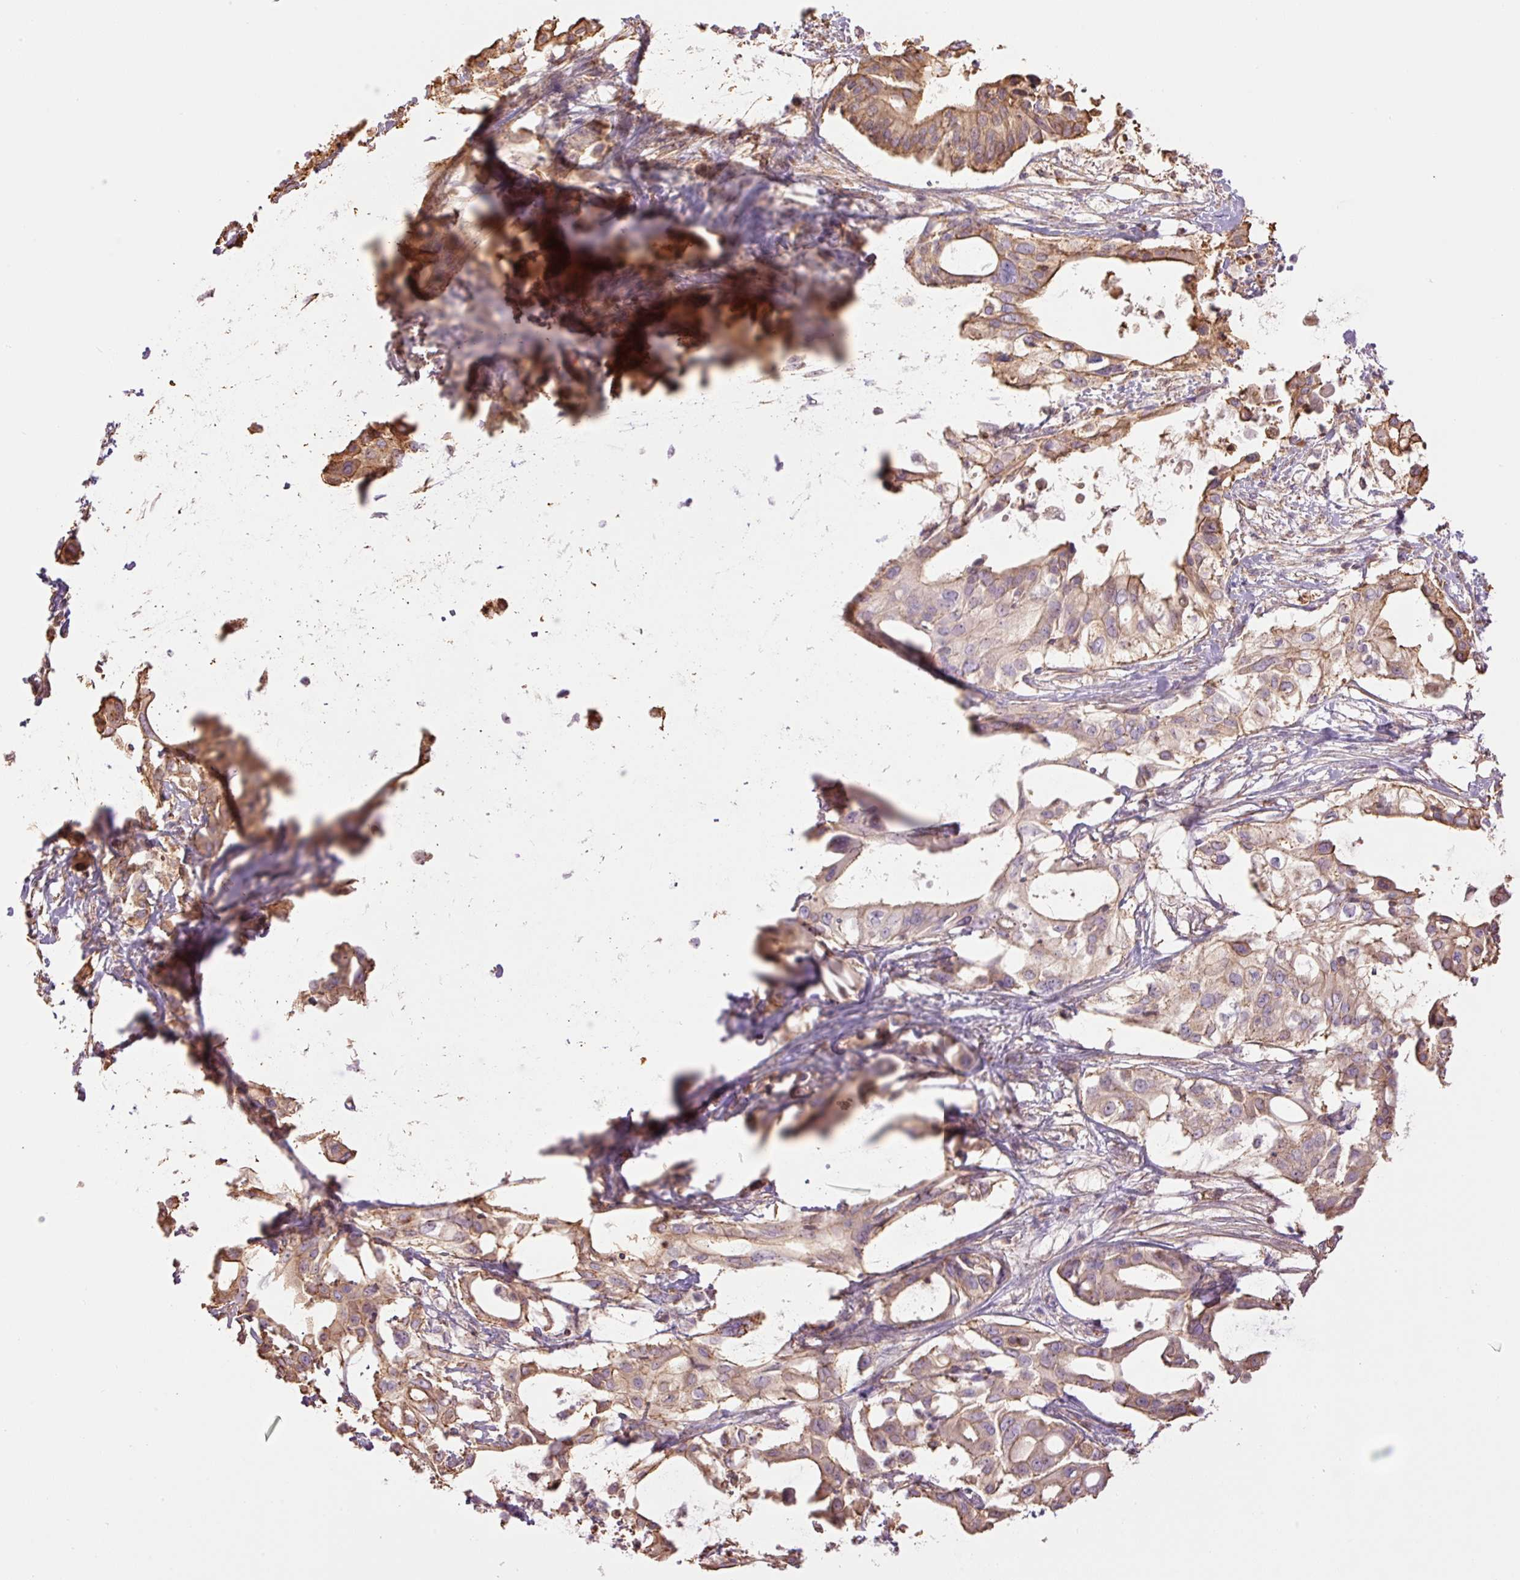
{"staining": {"intensity": "weak", "quantity": ">75%", "location": "cytoplasmic/membranous"}, "tissue": "pancreatic cancer", "cell_type": "Tumor cells", "image_type": "cancer", "snomed": [{"axis": "morphology", "description": "Adenocarcinoma, NOS"}, {"axis": "topography", "description": "Pancreas"}], "caption": "Weak cytoplasmic/membranous staining for a protein is identified in approximately >75% of tumor cells of pancreatic cancer (adenocarcinoma) using IHC.", "gene": "PPP1R1B", "patient": {"sex": "female", "age": 68}}